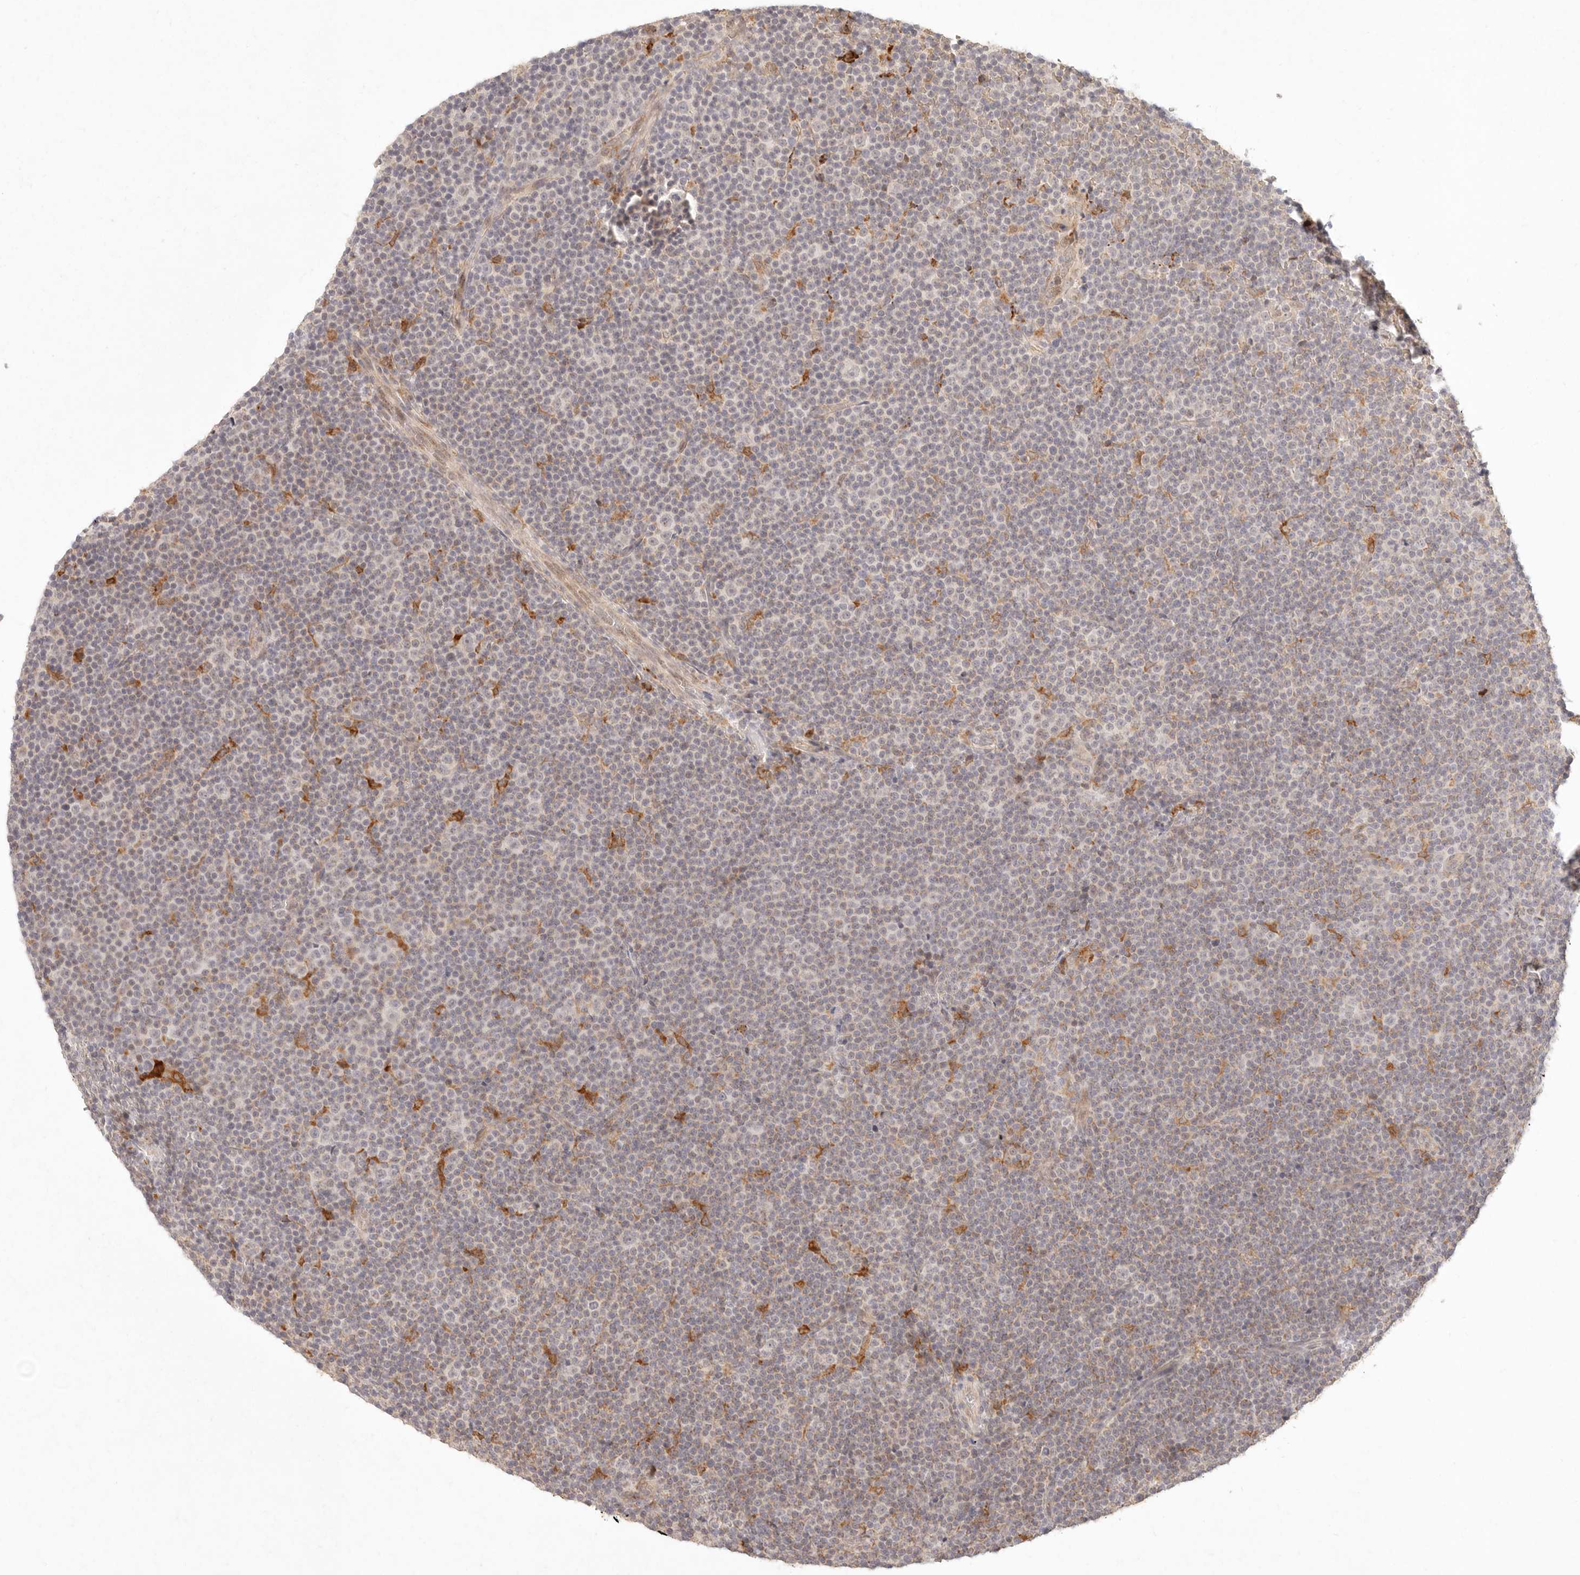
{"staining": {"intensity": "negative", "quantity": "none", "location": "none"}, "tissue": "lymphoma", "cell_type": "Tumor cells", "image_type": "cancer", "snomed": [{"axis": "morphology", "description": "Malignant lymphoma, non-Hodgkin's type, Low grade"}, {"axis": "topography", "description": "Lymph node"}], "caption": "Human lymphoma stained for a protein using immunohistochemistry shows no positivity in tumor cells.", "gene": "C1orf127", "patient": {"sex": "female", "age": 67}}